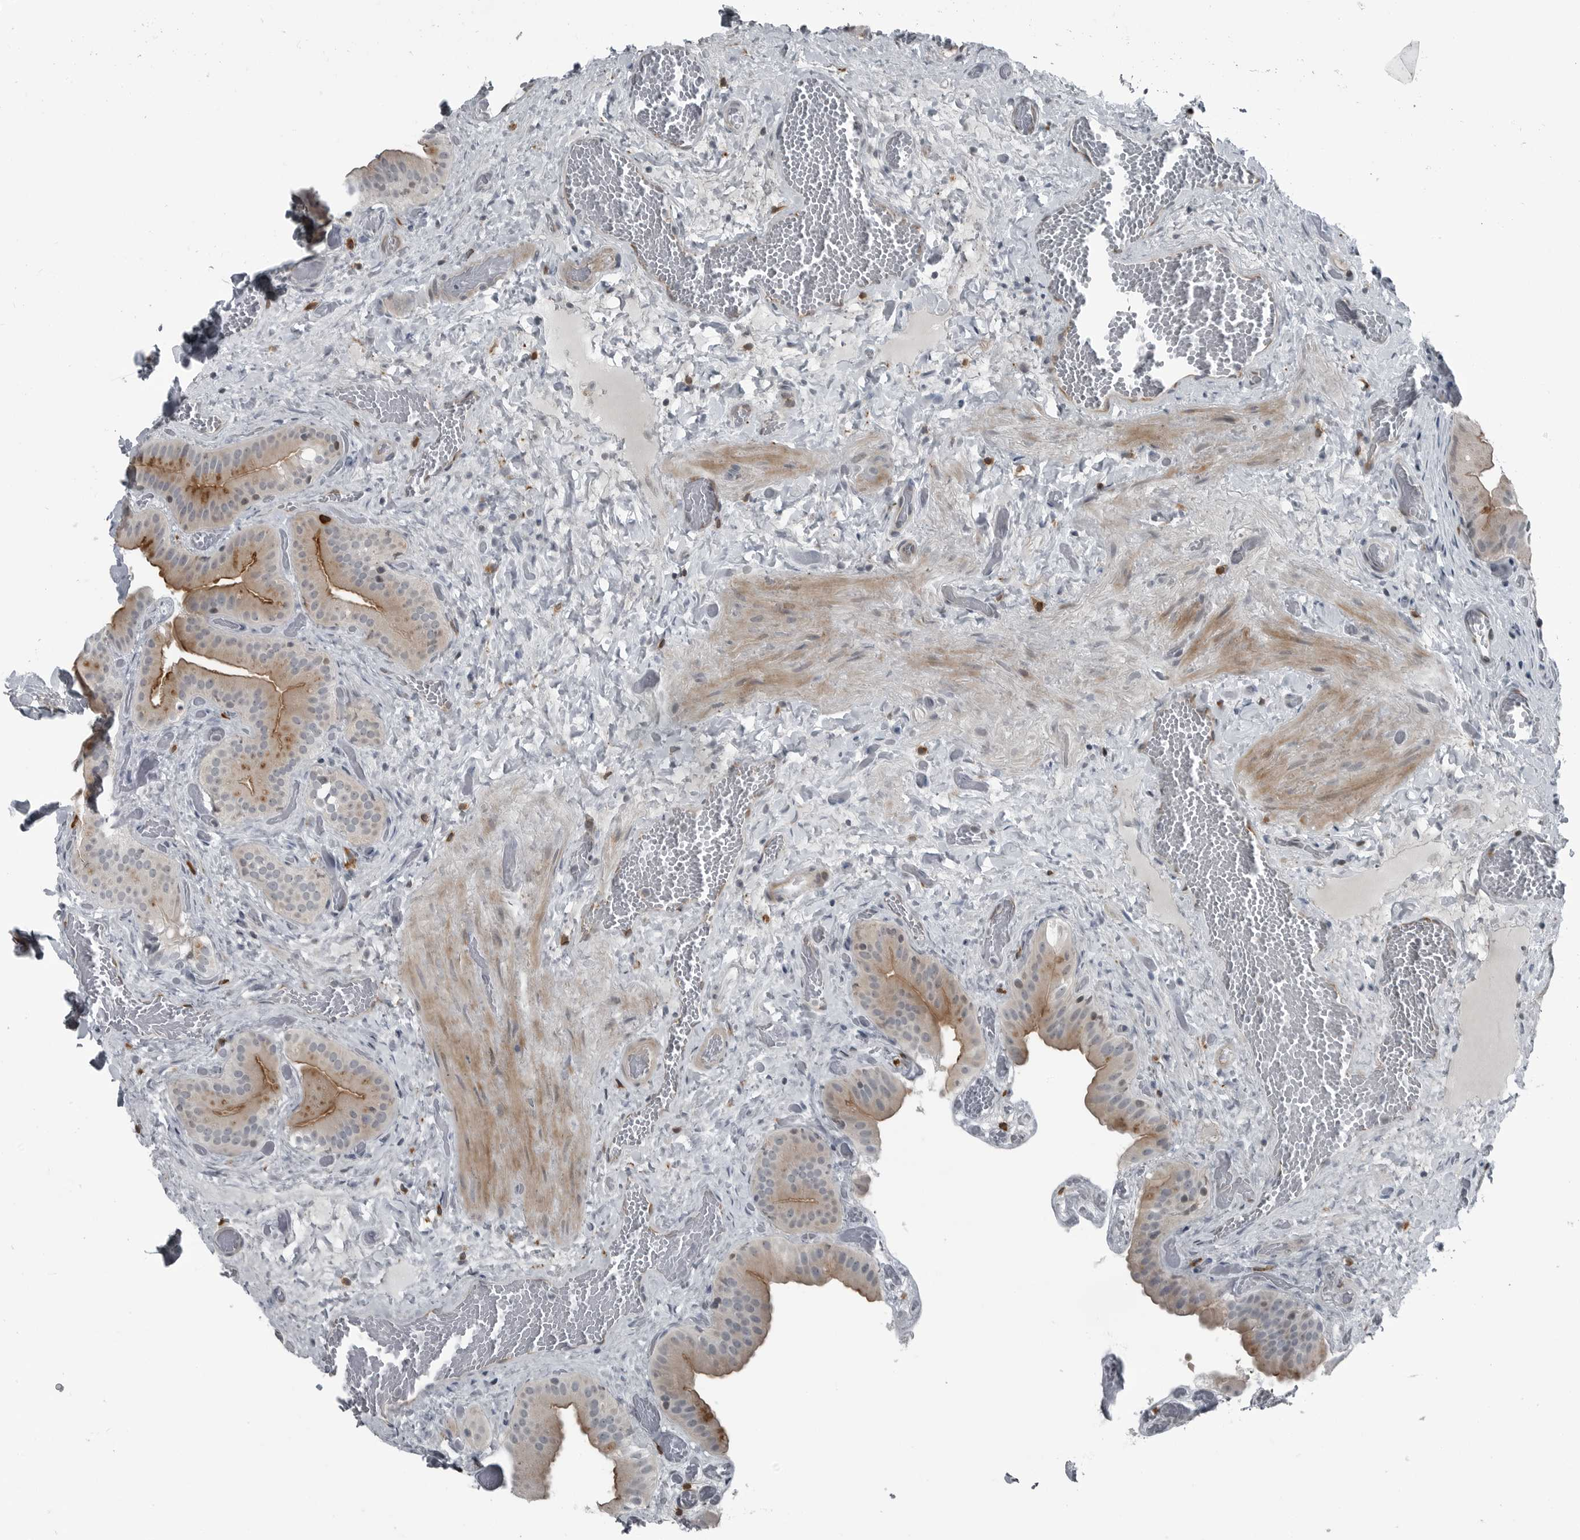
{"staining": {"intensity": "strong", "quantity": "25%-75%", "location": "cytoplasmic/membranous"}, "tissue": "gallbladder", "cell_type": "Glandular cells", "image_type": "normal", "snomed": [{"axis": "morphology", "description": "Normal tissue, NOS"}, {"axis": "topography", "description": "Gallbladder"}], "caption": "This micrograph displays benign gallbladder stained with IHC to label a protein in brown. The cytoplasmic/membranous of glandular cells show strong positivity for the protein. Nuclei are counter-stained blue.", "gene": "GAK", "patient": {"sex": "female", "age": 64}}